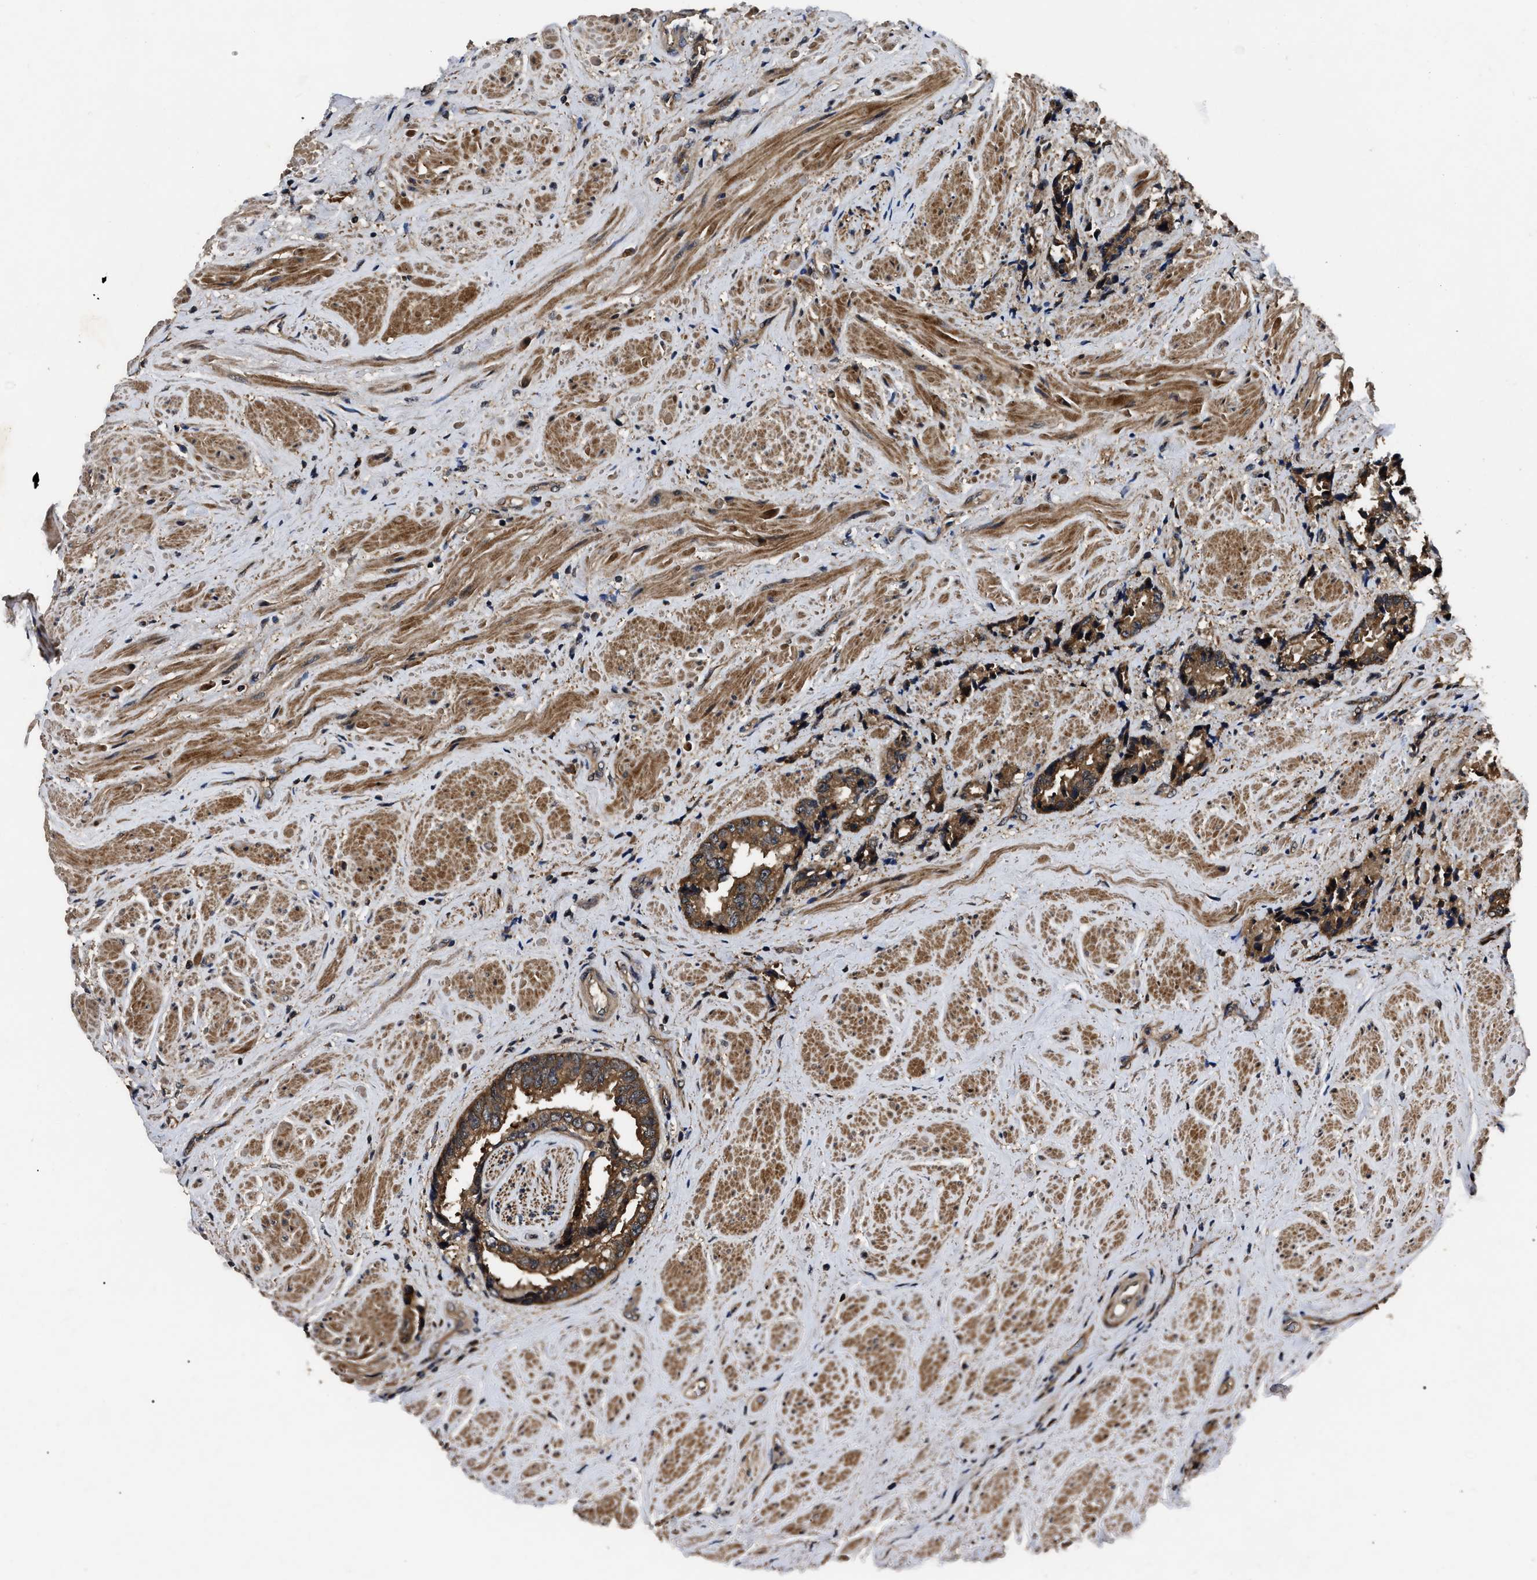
{"staining": {"intensity": "moderate", "quantity": ">75%", "location": "cytoplasmic/membranous"}, "tissue": "prostate cancer", "cell_type": "Tumor cells", "image_type": "cancer", "snomed": [{"axis": "morphology", "description": "Adenocarcinoma, High grade"}, {"axis": "topography", "description": "Prostate"}], "caption": "Immunohistochemistry (IHC) image of neoplastic tissue: adenocarcinoma (high-grade) (prostate) stained using IHC displays medium levels of moderate protein expression localized specifically in the cytoplasmic/membranous of tumor cells, appearing as a cytoplasmic/membranous brown color.", "gene": "PPWD1", "patient": {"sex": "male", "age": 61}}